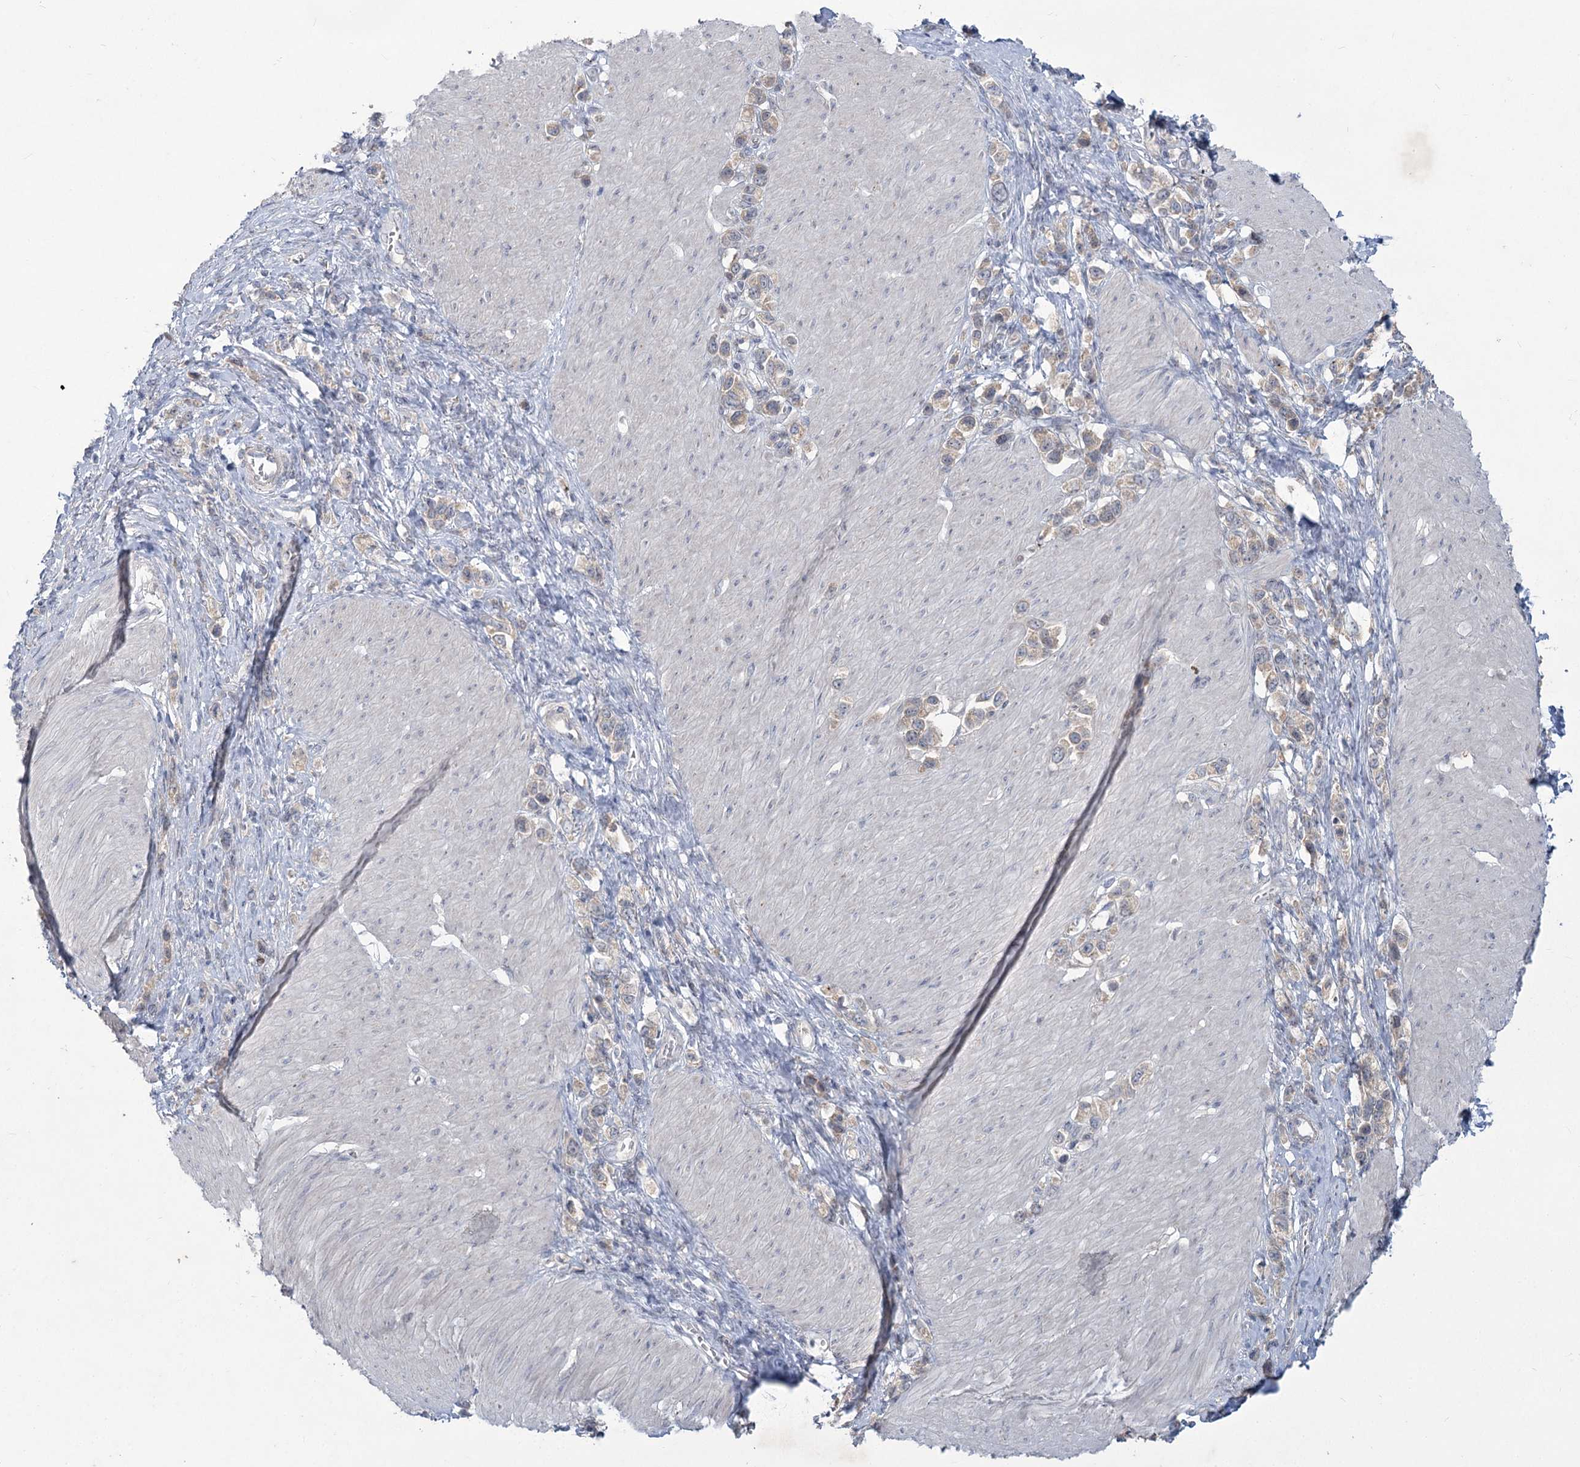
{"staining": {"intensity": "weak", "quantity": "<25%", "location": "cytoplasmic/membranous"}, "tissue": "stomach cancer", "cell_type": "Tumor cells", "image_type": "cancer", "snomed": [{"axis": "morphology", "description": "Normal tissue, NOS"}, {"axis": "morphology", "description": "Adenocarcinoma, NOS"}, {"axis": "topography", "description": "Stomach, upper"}, {"axis": "topography", "description": "Stomach"}], "caption": "Immunohistochemistry micrograph of human stomach adenocarcinoma stained for a protein (brown), which exhibits no positivity in tumor cells.", "gene": "PLA2G12A", "patient": {"sex": "female", "age": 65}}